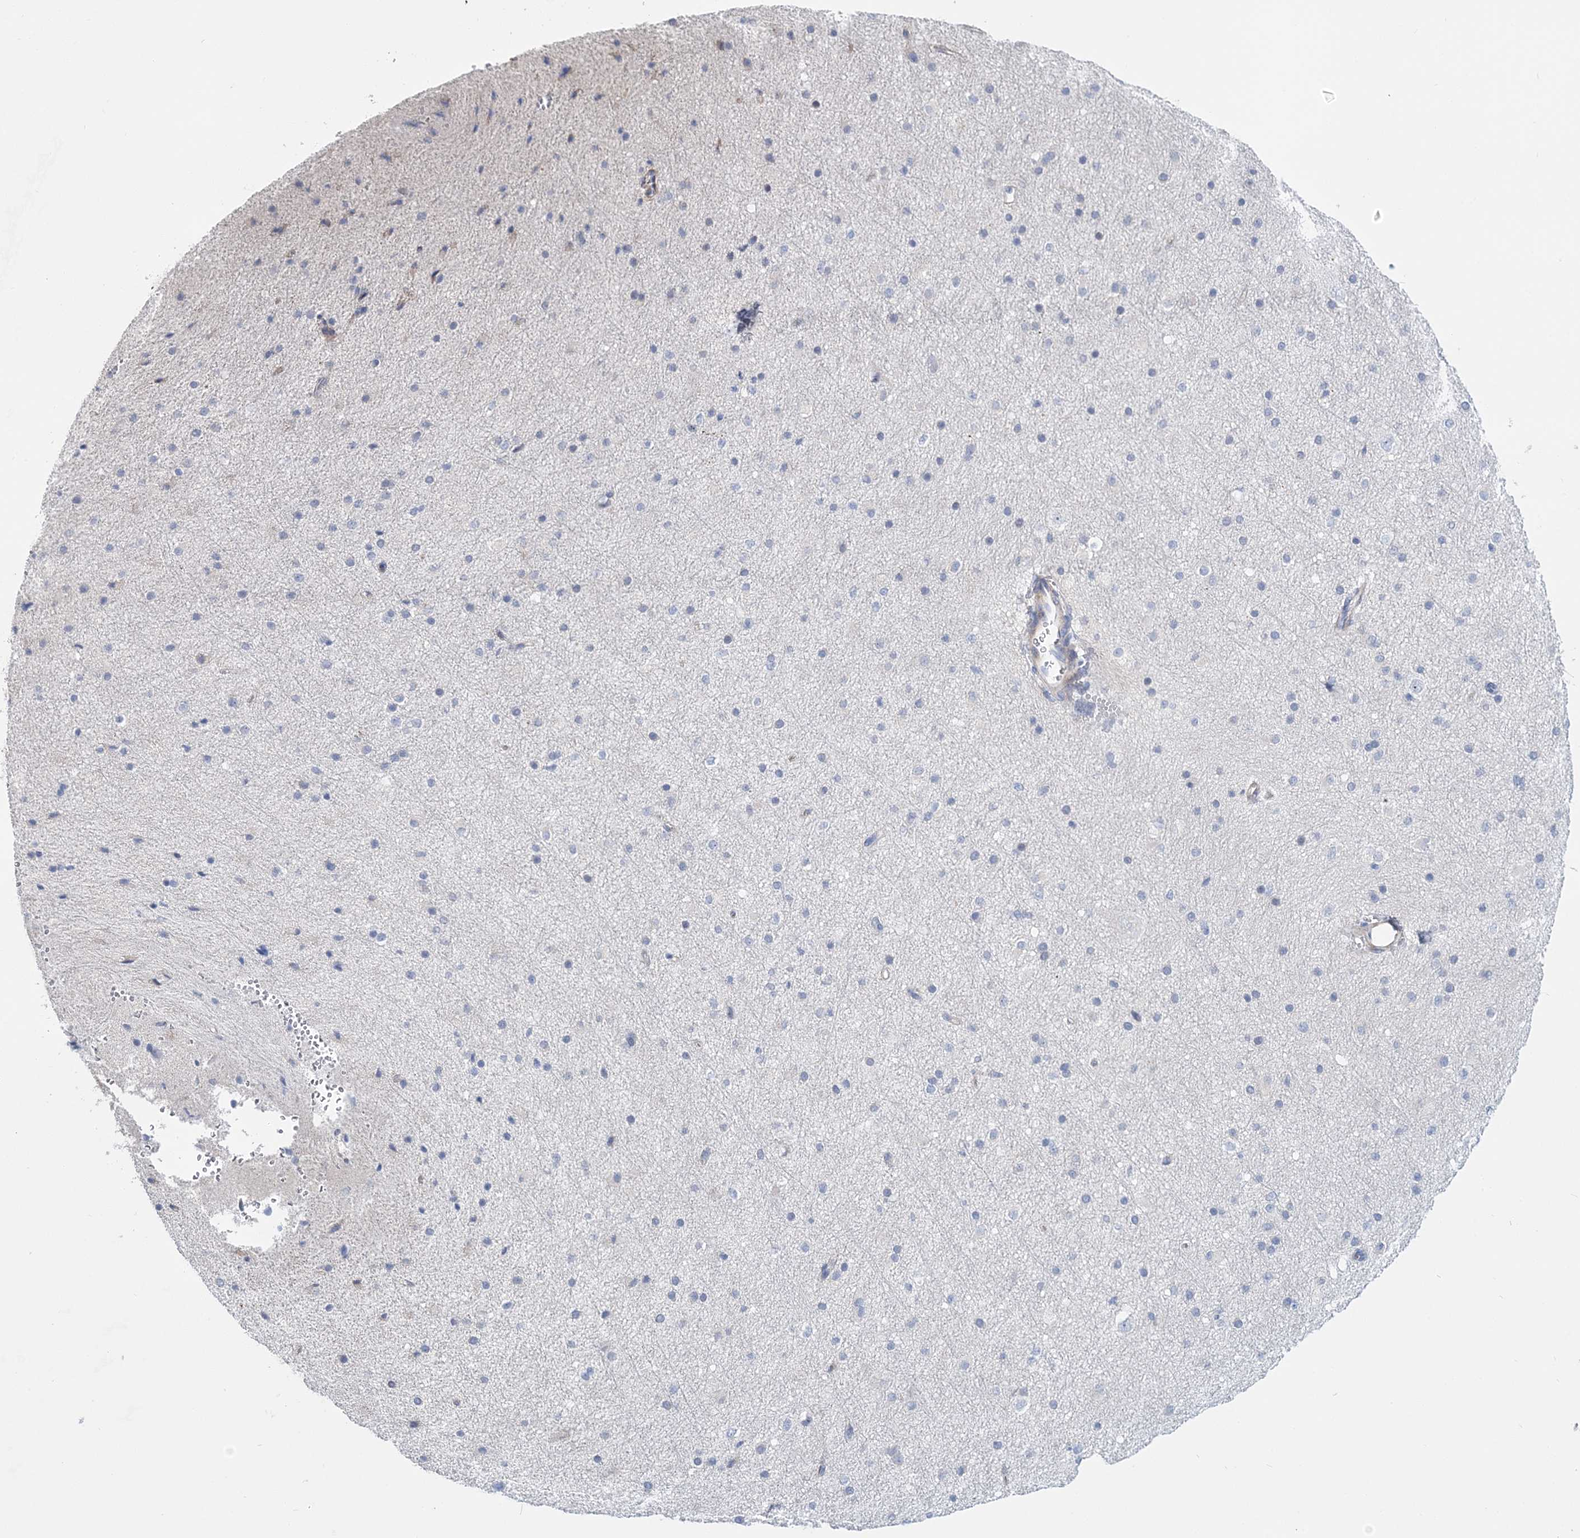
{"staining": {"intensity": "negative", "quantity": "none", "location": "none"}, "tissue": "cerebral cortex", "cell_type": "Endothelial cells", "image_type": "normal", "snomed": [{"axis": "morphology", "description": "Normal tissue, NOS"}, {"axis": "morphology", "description": "Developmental malformation"}, {"axis": "topography", "description": "Cerebral cortex"}], "caption": "Immunohistochemistry (IHC) of unremarkable human cerebral cortex demonstrates no positivity in endothelial cells.", "gene": "ANO1", "patient": {"sex": "female", "age": 30}}